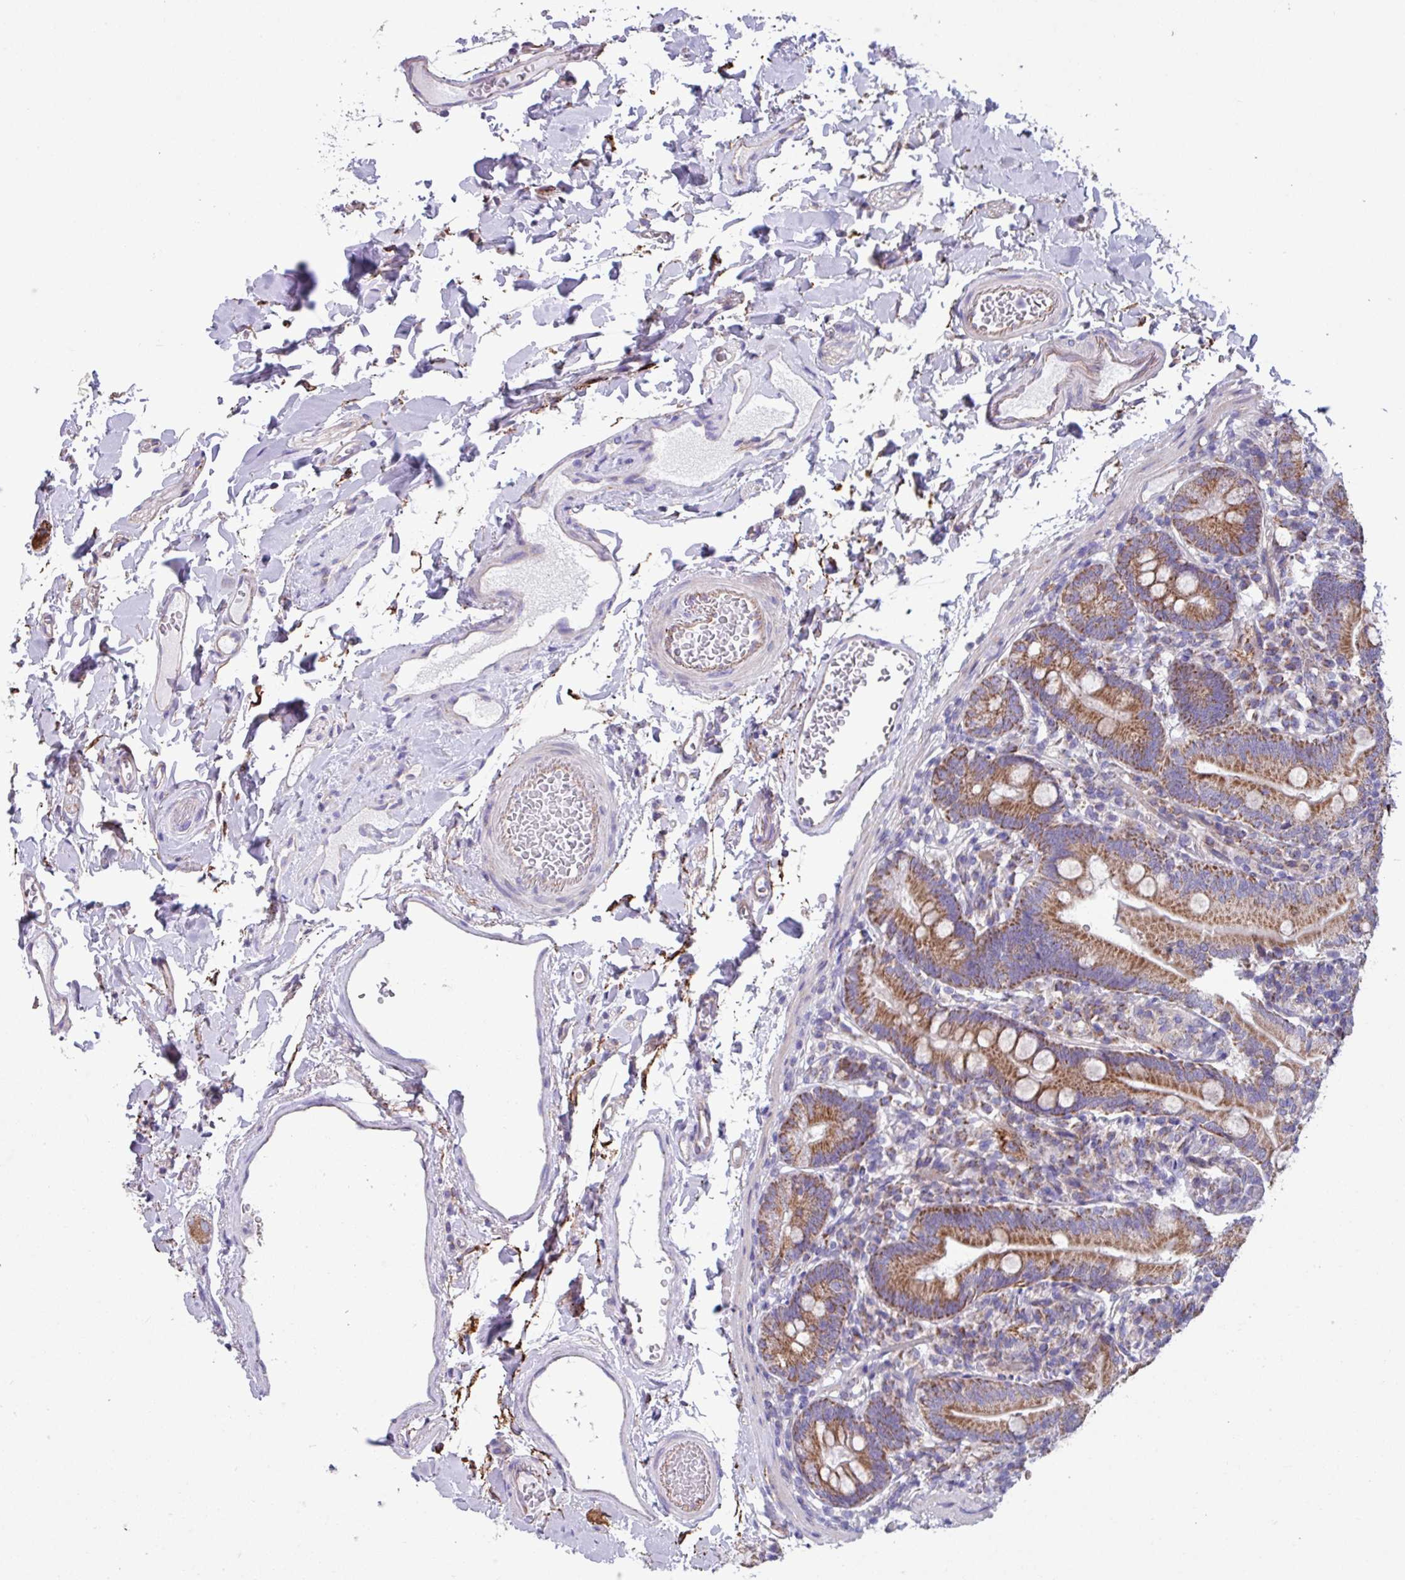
{"staining": {"intensity": "moderate", "quantity": ">75%", "location": "cytoplasmic/membranous"}, "tissue": "duodenum", "cell_type": "Glandular cells", "image_type": "normal", "snomed": [{"axis": "morphology", "description": "Normal tissue, NOS"}, {"axis": "topography", "description": "Duodenum"}], "caption": "Unremarkable duodenum was stained to show a protein in brown. There is medium levels of moderate cytoplasmic/membranous positivity in approximately >75% of glandular cells. The protein of interest is stained brown, and the nuclei are stained in blue (DAB IHC with brightfield microscopy, high magnification).", "gene": "OTULIN", "patient": {"sex": "female", "age": 67}}